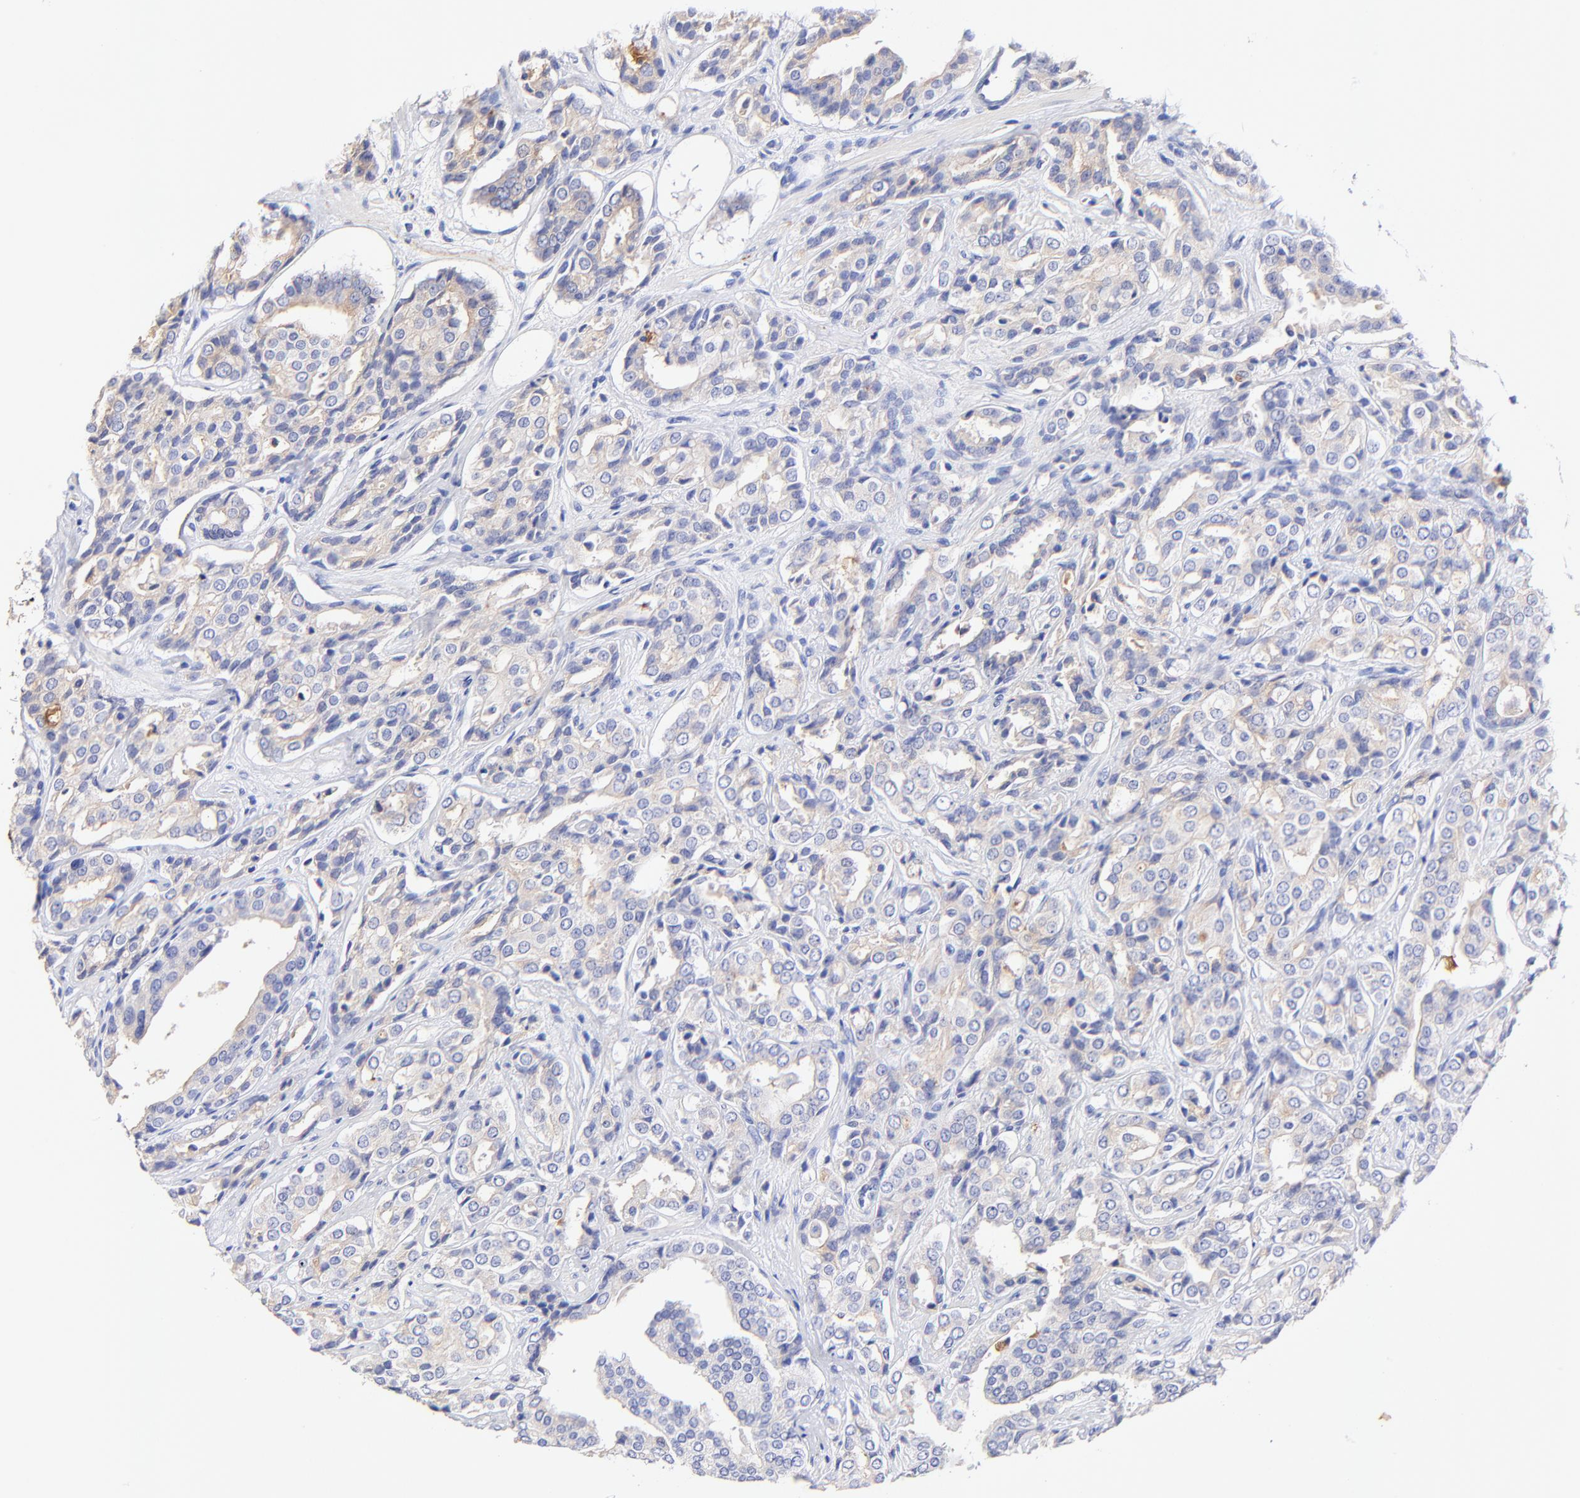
{"staining": {"intensity": "negative", "quantity": "none", "location": "none"}, "tissue": "prostate cancer", "cell_type": "Tumor cells", "image_type": "cancer", "snomed": [{"axis": "morphology", "description": "Adenocarcinoma, Medium grade"}, {"axis": "topography", "description": "Prostate"}], "caption": "Prostate cancer was stained to show a protein in brown. There is no significant staining in tumor cells.", "gene": "RAB3A", "patient": {"sex": "male", "age": 60}}